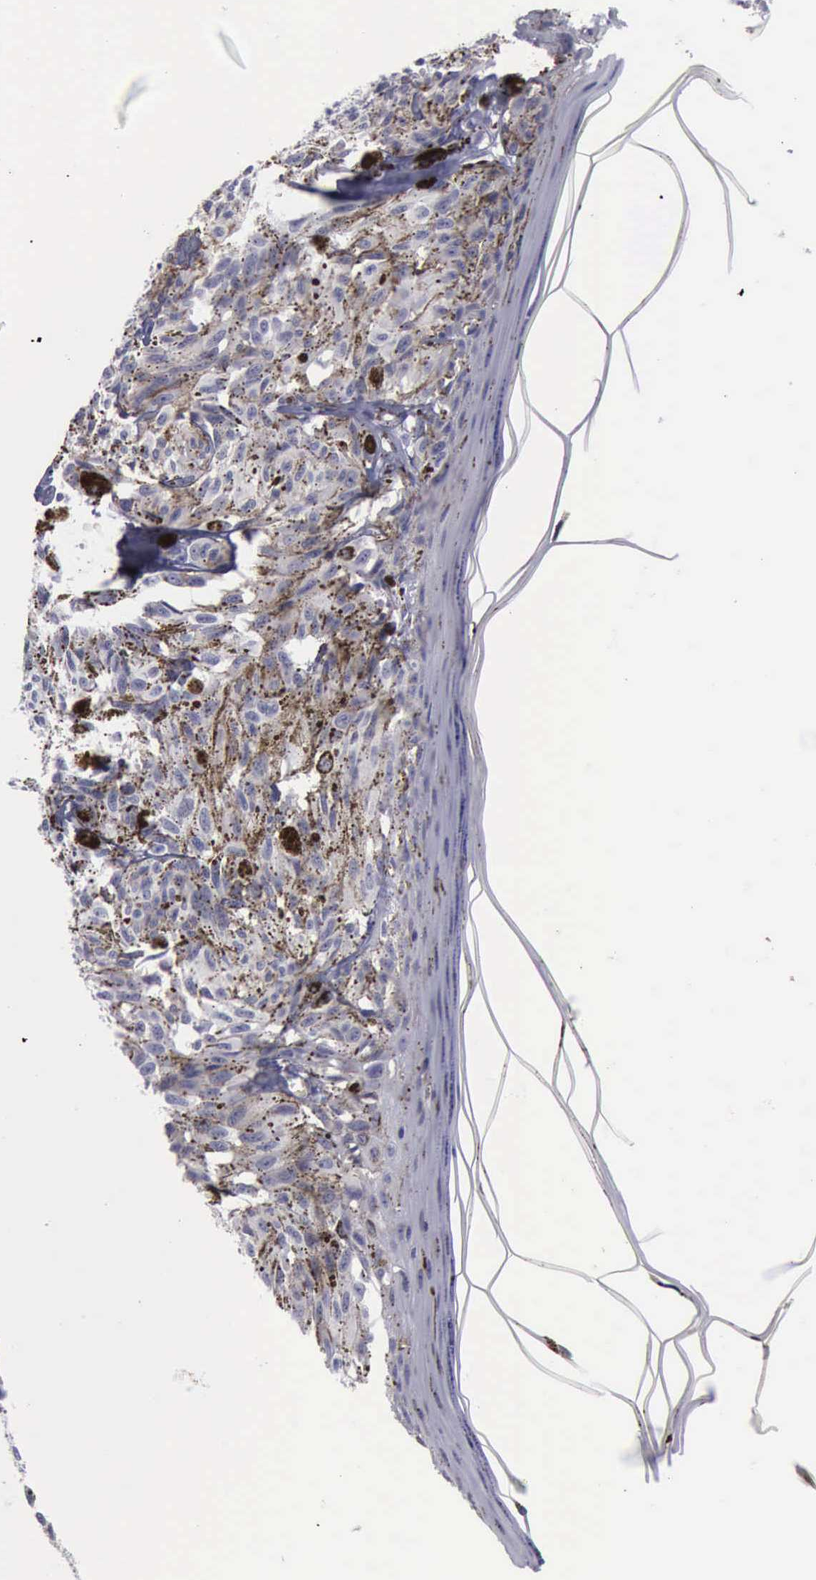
{"staining": {"intensity": "negative", "quantity": "none", "location": "none"}, "tissue": "melanoma", "cell_type": "Tumor cells", "image_type": "cancer", "snomed": [{"axis": "morphology", "description": "Malignant melanoma, NOS"}, {"axis": "topography", "description": "Skin"}], "caption": "Micrograph shows no significant protein staining in tumor cells of melanoma. (DAB immunohistochemistry (IHC) visualized using brightfield microscopy, high magnification).", "gene": "CDH2", "patient": {"sex": "male", "age": 67}}